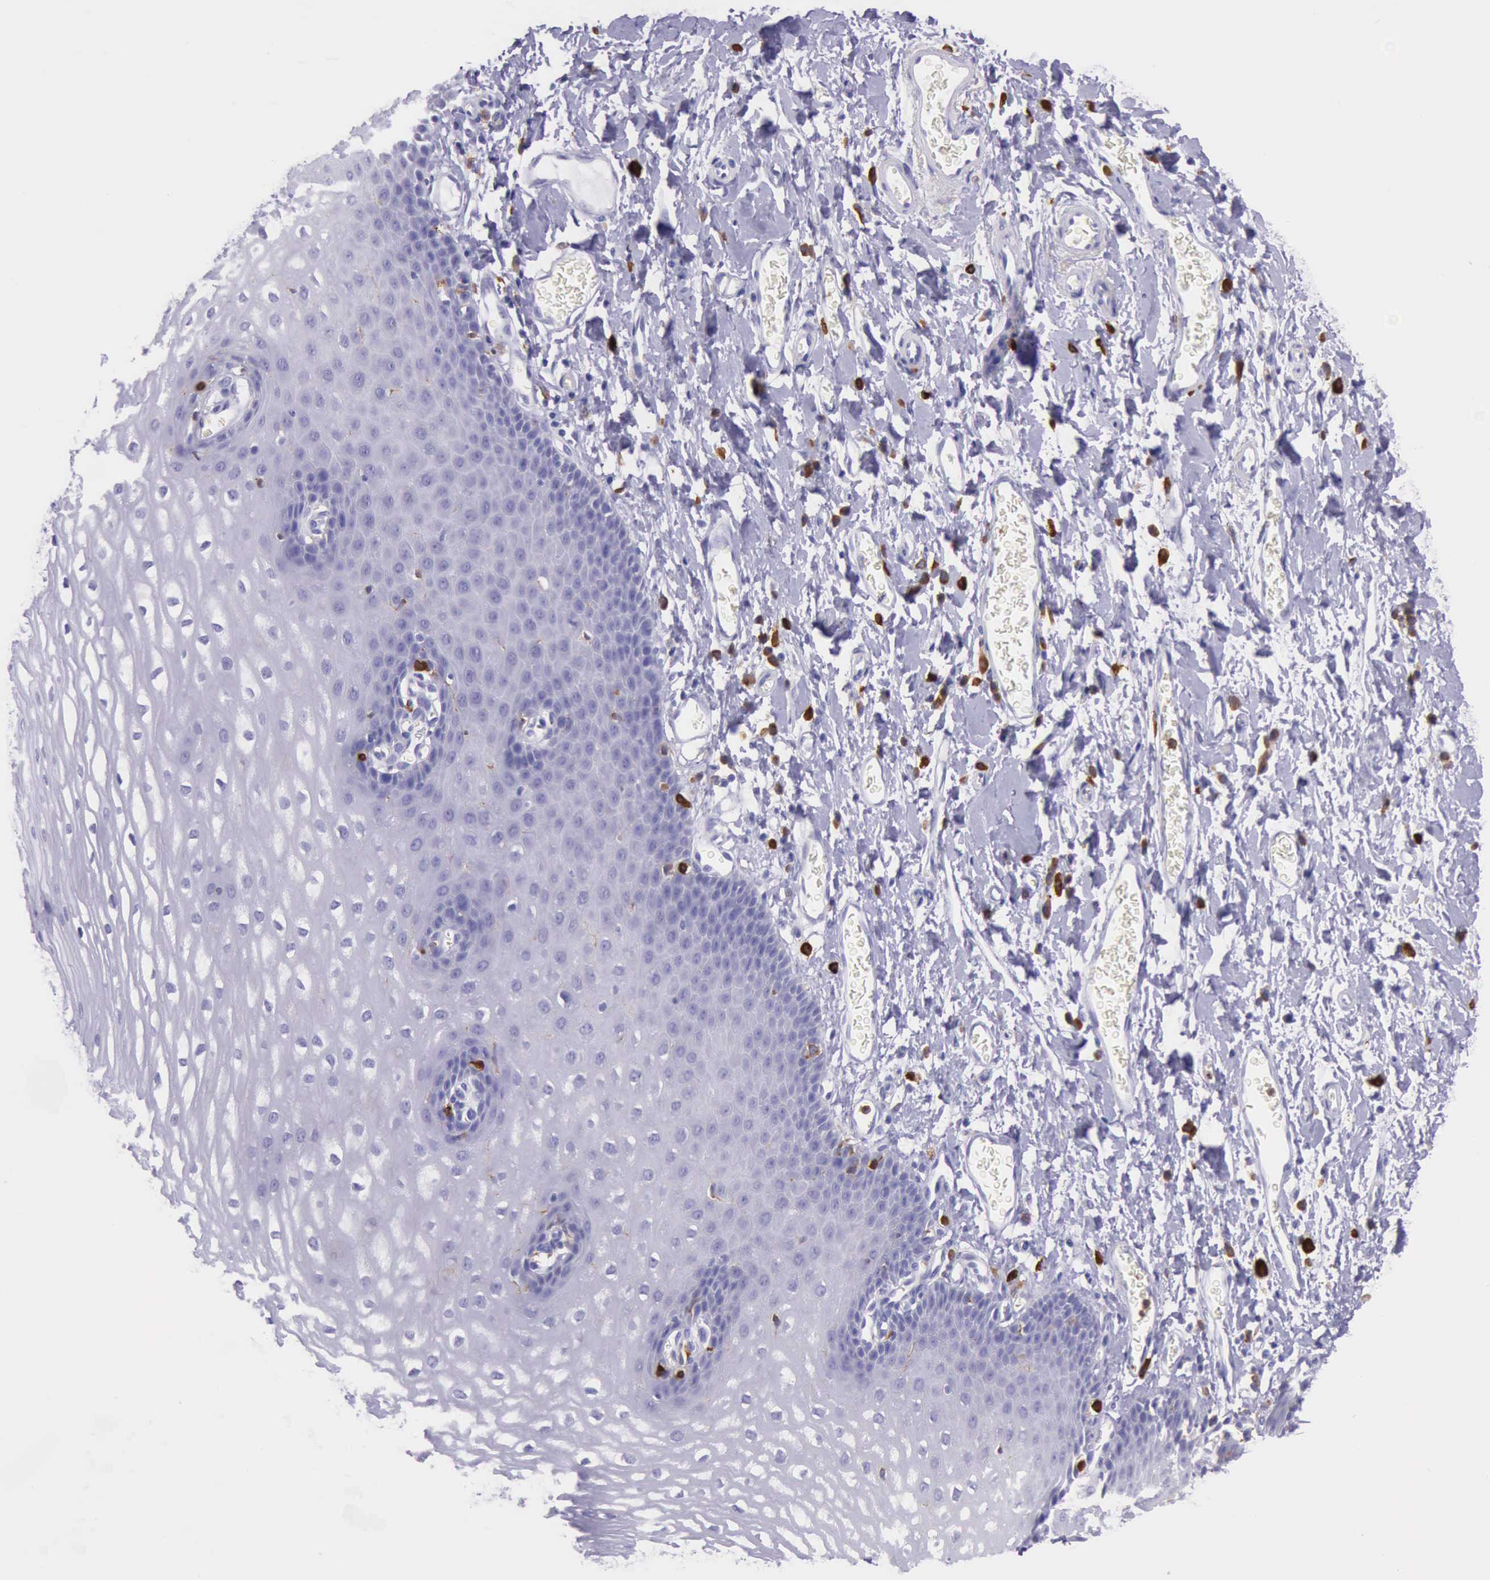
{"staining": {"intensity": "negative", "quantity": "none", "location": "none"}, "tissue": "esophagus", "cell_type": "Squamous epithelial cells", "image_type": "normal", "snomed": [{"axis": "morphology", "description": "Normal tissue, NOS"}, {"axis": "topography", "description": "Esophagus"}], "caption": "This image is of normal esophagus stained with immunohistochemistry to label a protein in brown with the nuclei are counter-stained blue. There is no expression in squamous epithelial cells.", "gene": "BTK", "patient": {"sex": "male", "age": 70}}